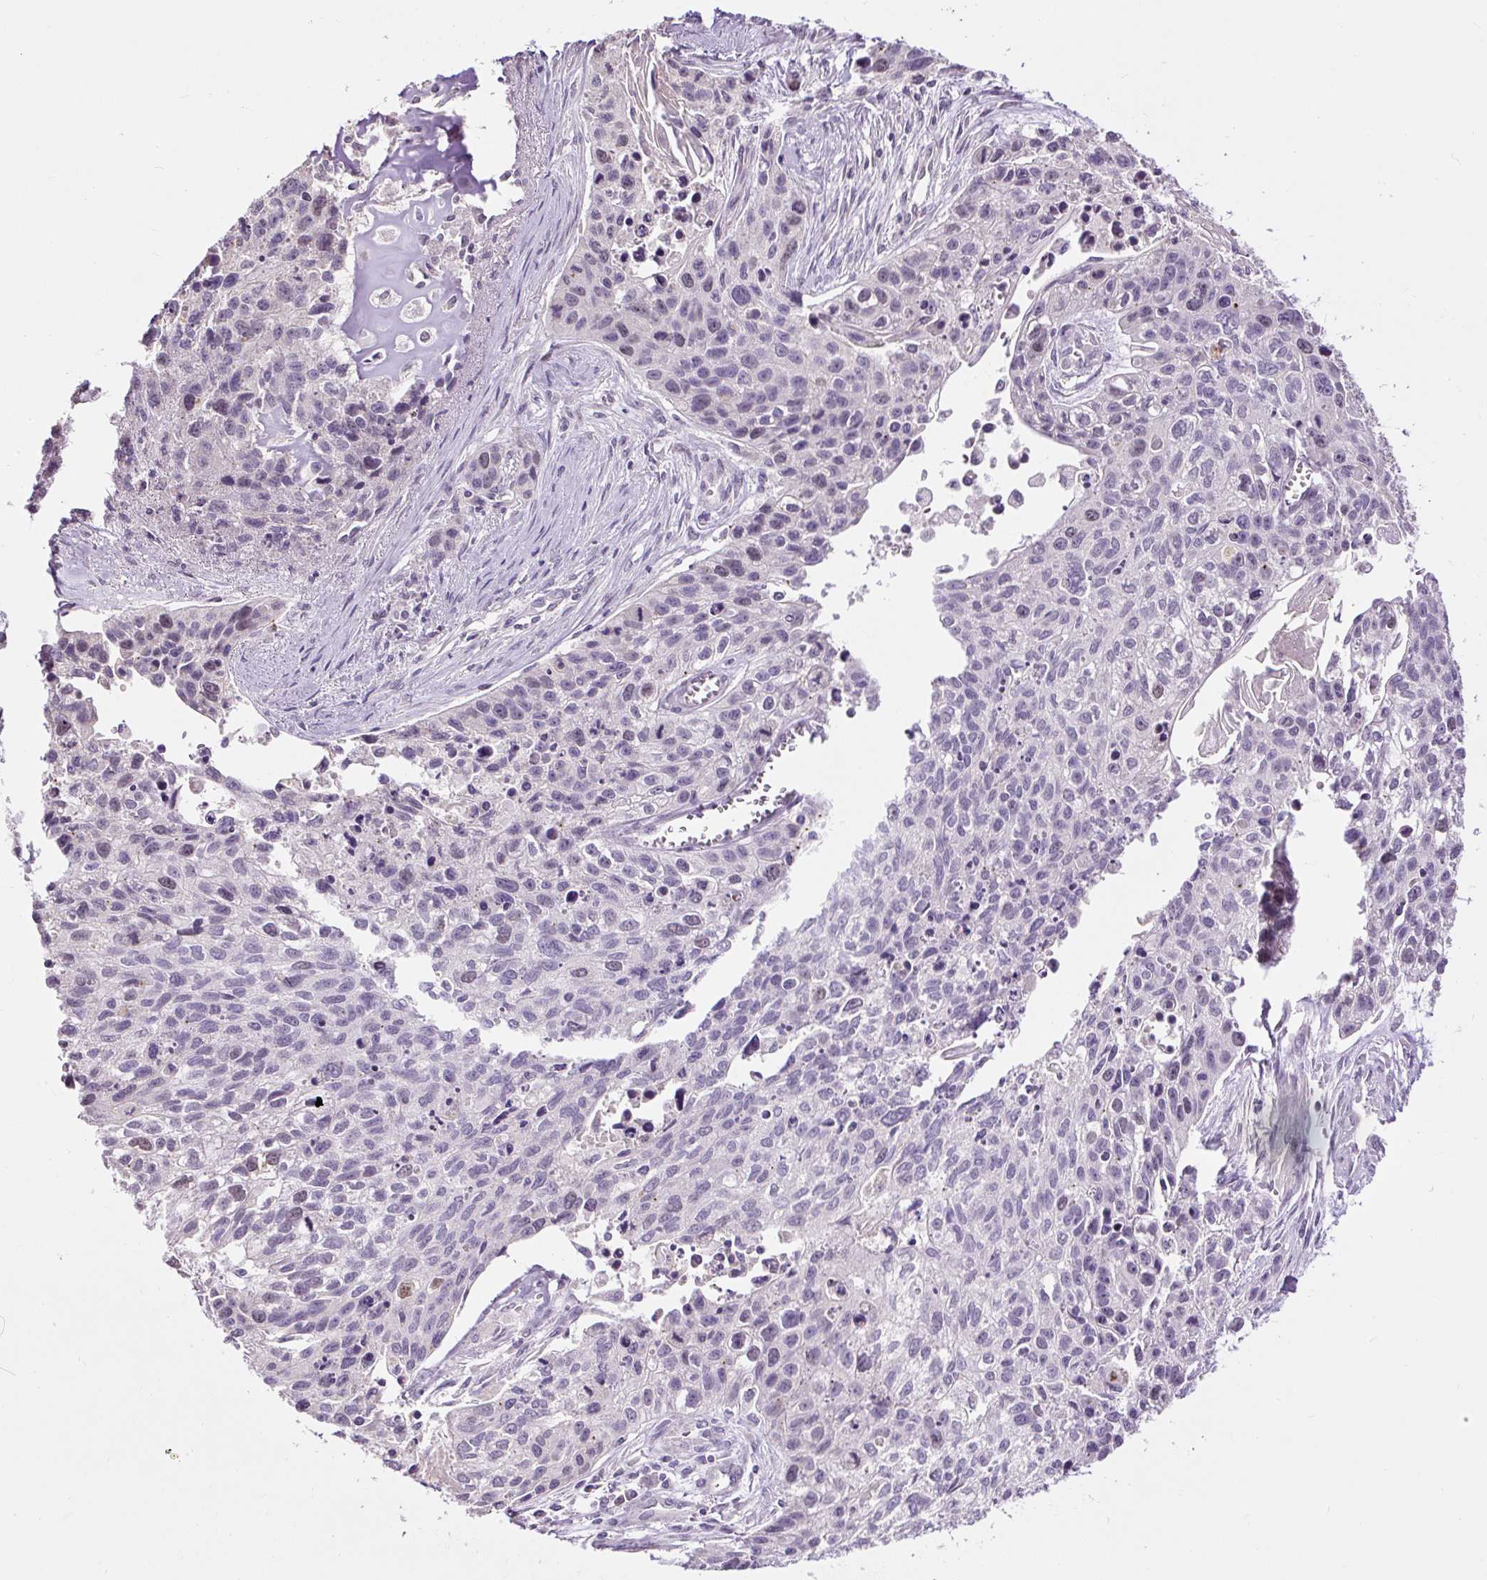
{"staining": {"intensity": "weak", "quantity": "<25%", "location": "nuclear"}, "tissue": "lung cancer", "cell_type": "Tumor cells", "image_type": "cancer", "snomed": [{"axis": "morphology", "description": "Squamous cell carcinoma, NOS"}, {"axis": "topography", "description": "Lung"}], "caption": "This photomicrograph is of lung squamous cell carcinoma stained with immunohistochemistry (IHC) to label a protein in brown with the nuclei are counter-stained blue. There is no positivity in tumor cells.", "gene": "RACGAP1", "patient": {"sex": "male", "age": 74}}